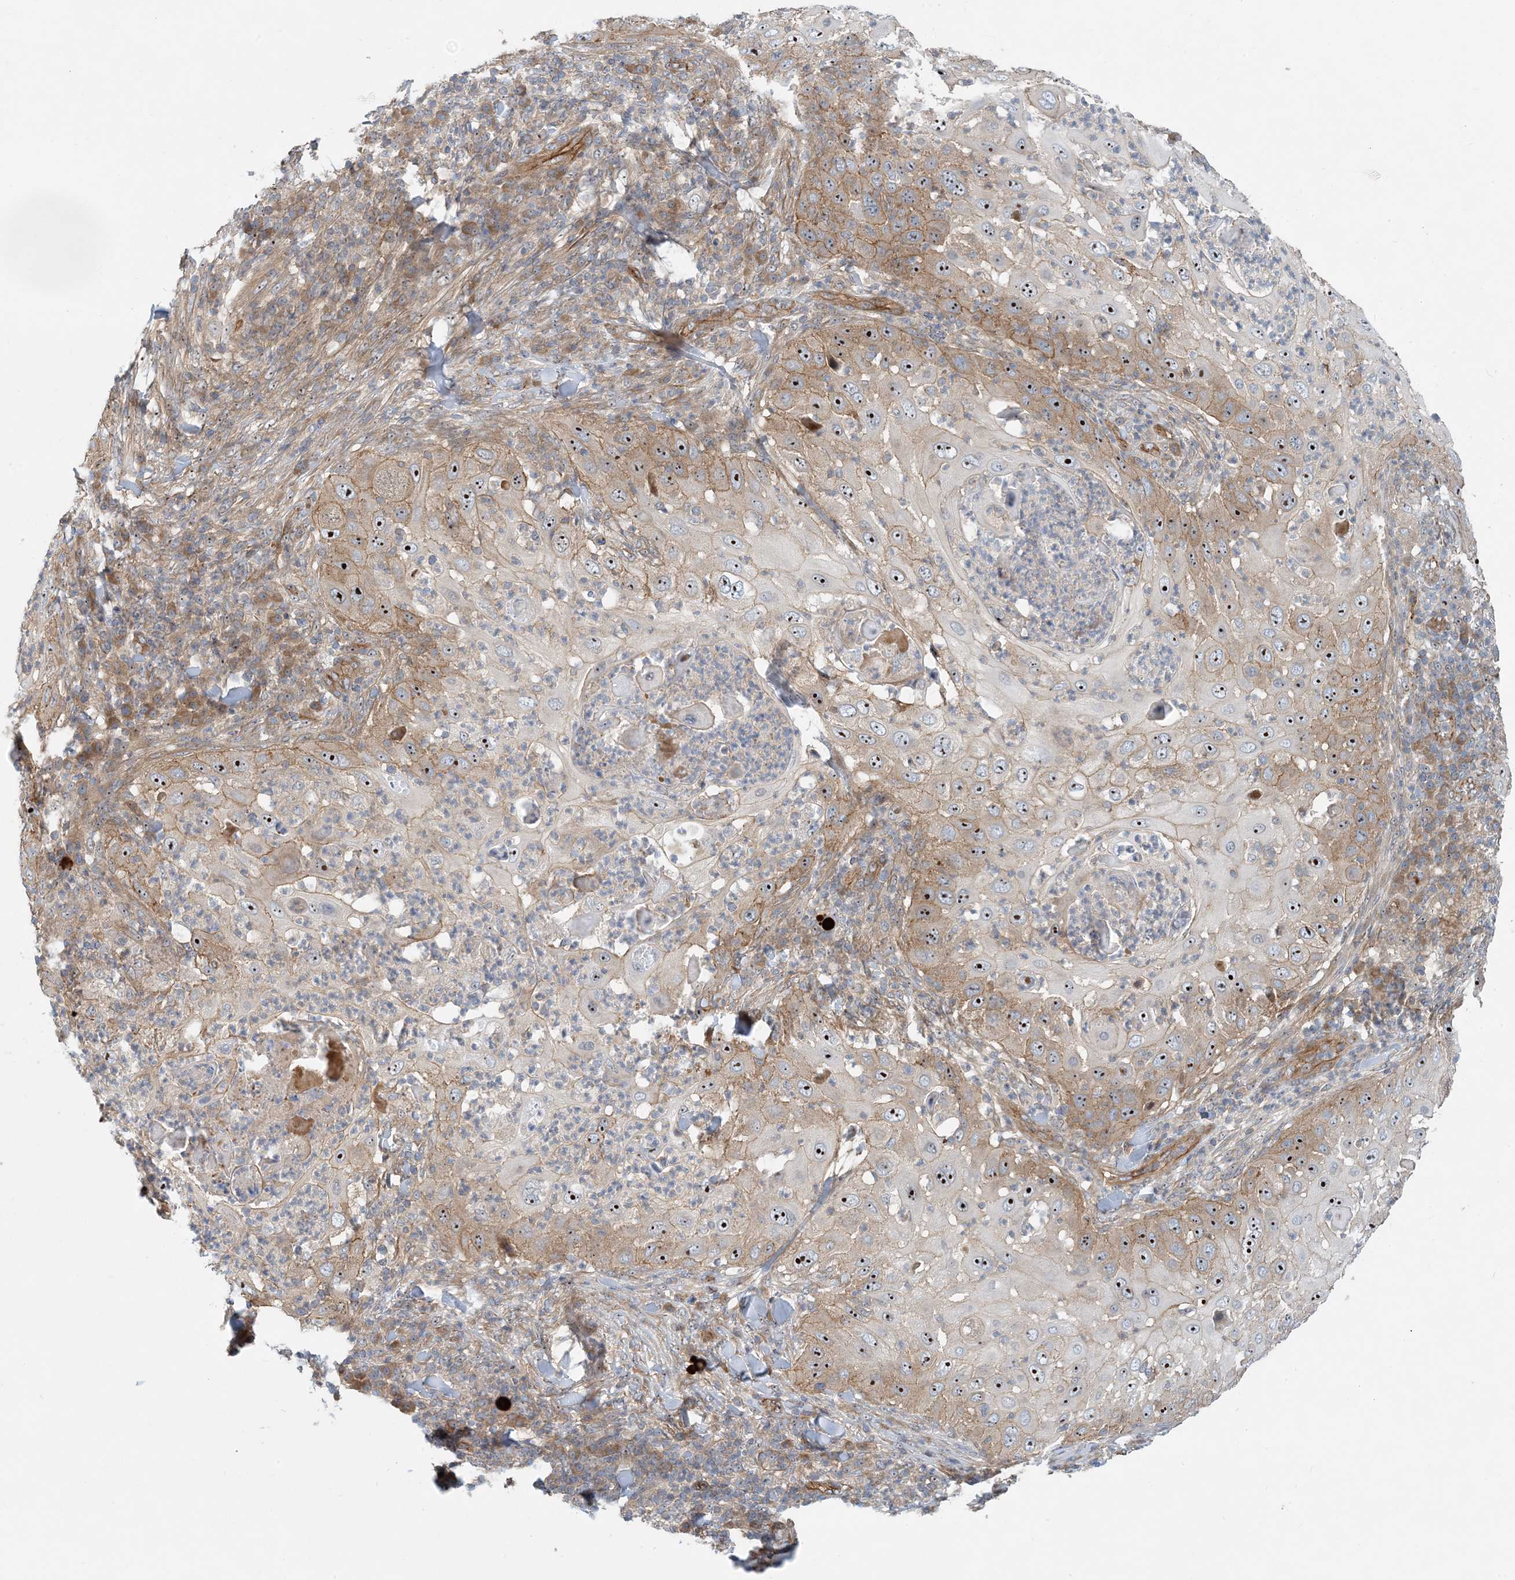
{"staining": {"intensity": "moderate", "quantity": ">75%", "location": "cytoplasmic/membranous,nuclear"}, "tissue": "skin cancer", "cell_type": "Tumor cells", "image_type": "cancer", "snomed": [{"axis": "morphology", "description": "Squamous cell carcinoma, NOS"}, {"axis": "topography", "description": "Skin"}], "caption": "A brown stain labels moderate cytoplasmic/membranous and nuclear positivity of a protein in human skin squamous cell carcinoma tumor cells.", "gene": "MYL5", "patient": {"sex": "female", "age": 44}}